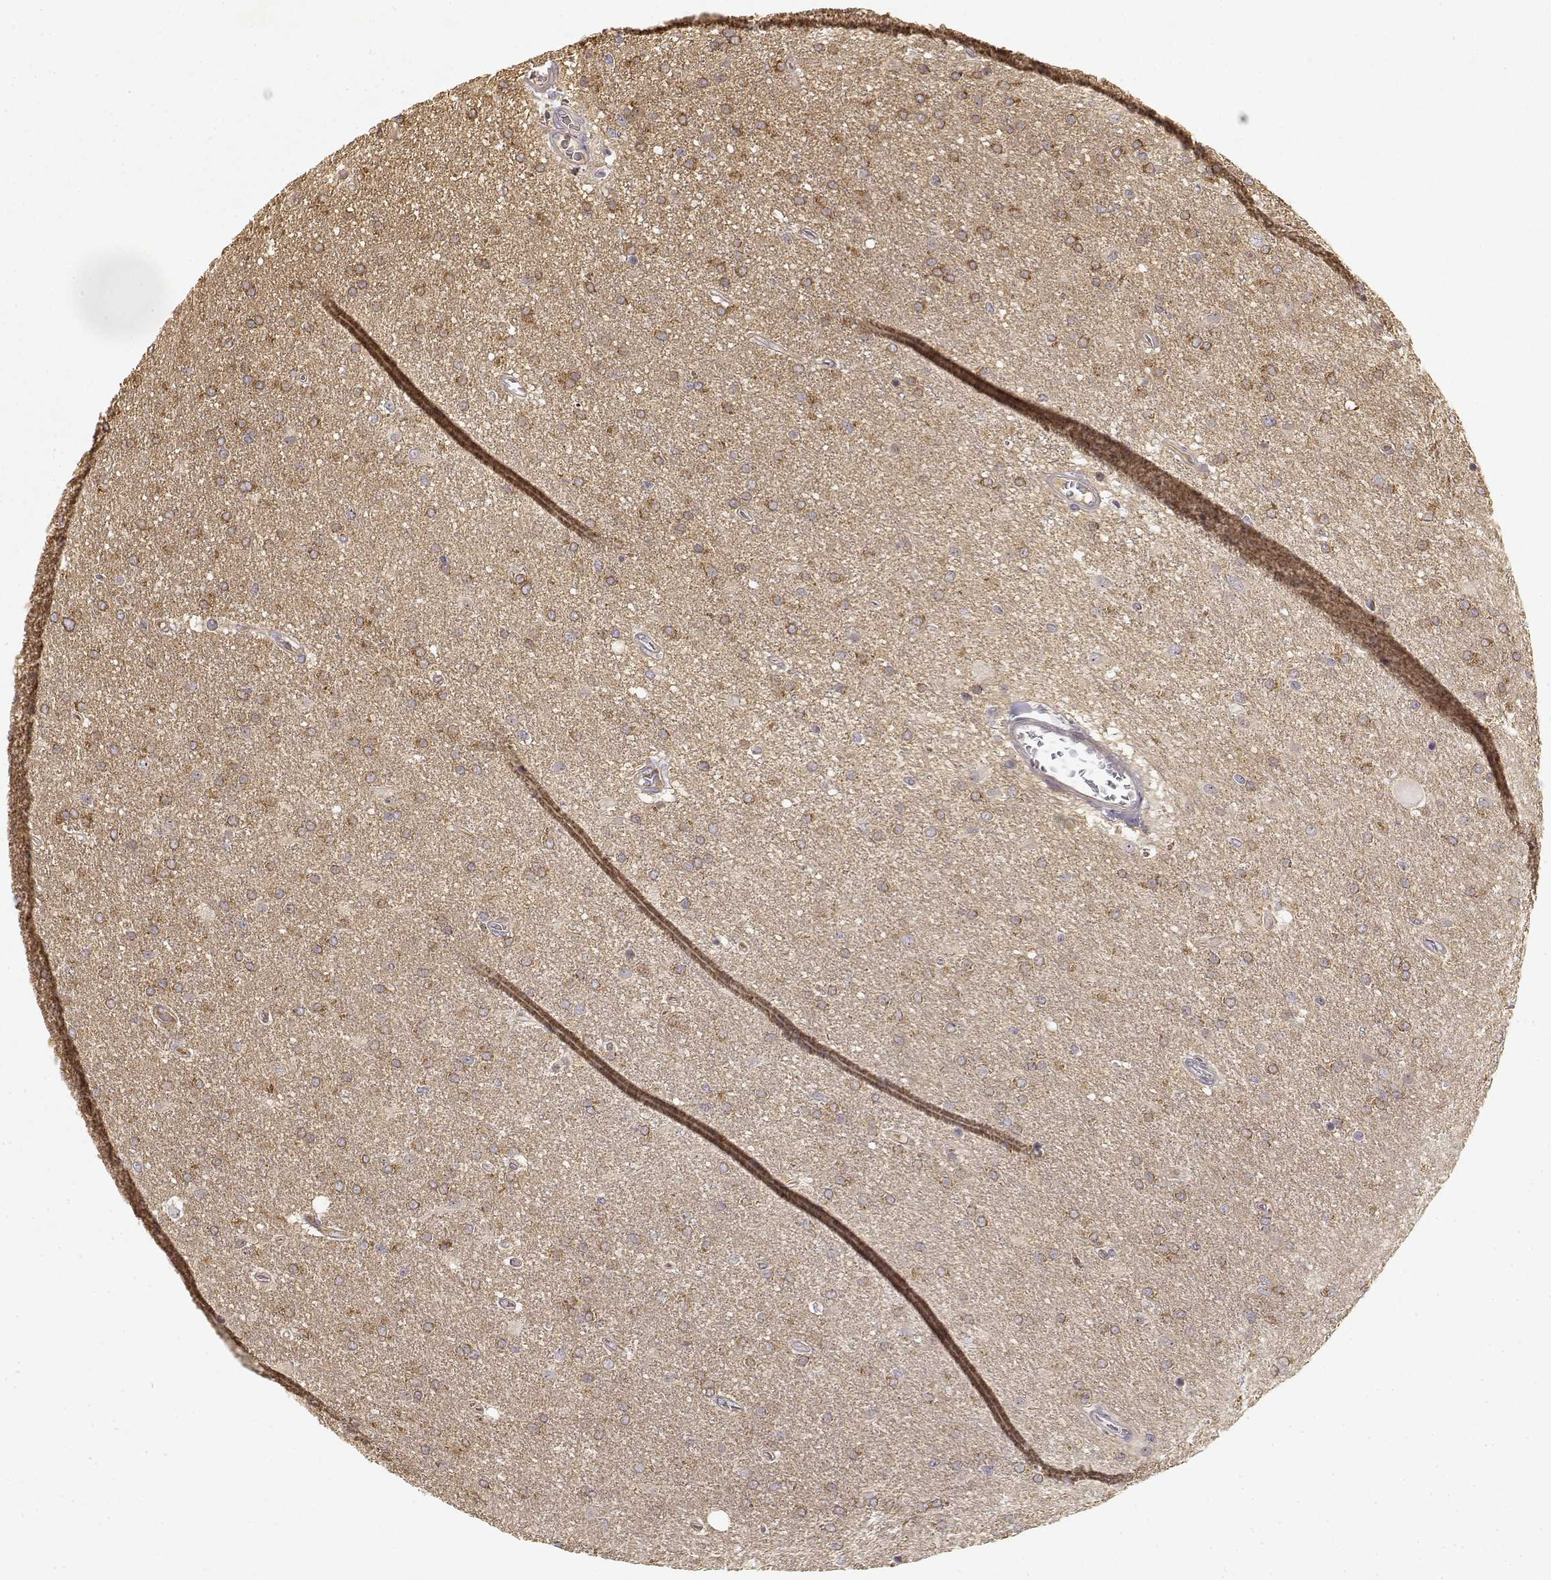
{"staining": {"intensity": "moderate", "quantity": ">75%", "location": "cytoplasmic/membranous"}, "tissue": "glioma", "cell_type": "Tumor cells", "image_type": "cancer", "snomed": [{"axis": "morphology", "description": "Glioma, malignant, High grade"}, {"axis": "topography", "description": "Cerebral cortex"}], "caption": "Immunohistochemical staining of human malignant high-grade glioma exhibits medium levels of moderate cytoplasmic/membranous staining in approximately >75% of tumor cells.", "gene": "MED12L", "patient": {"sex": "male", "age": 70}}